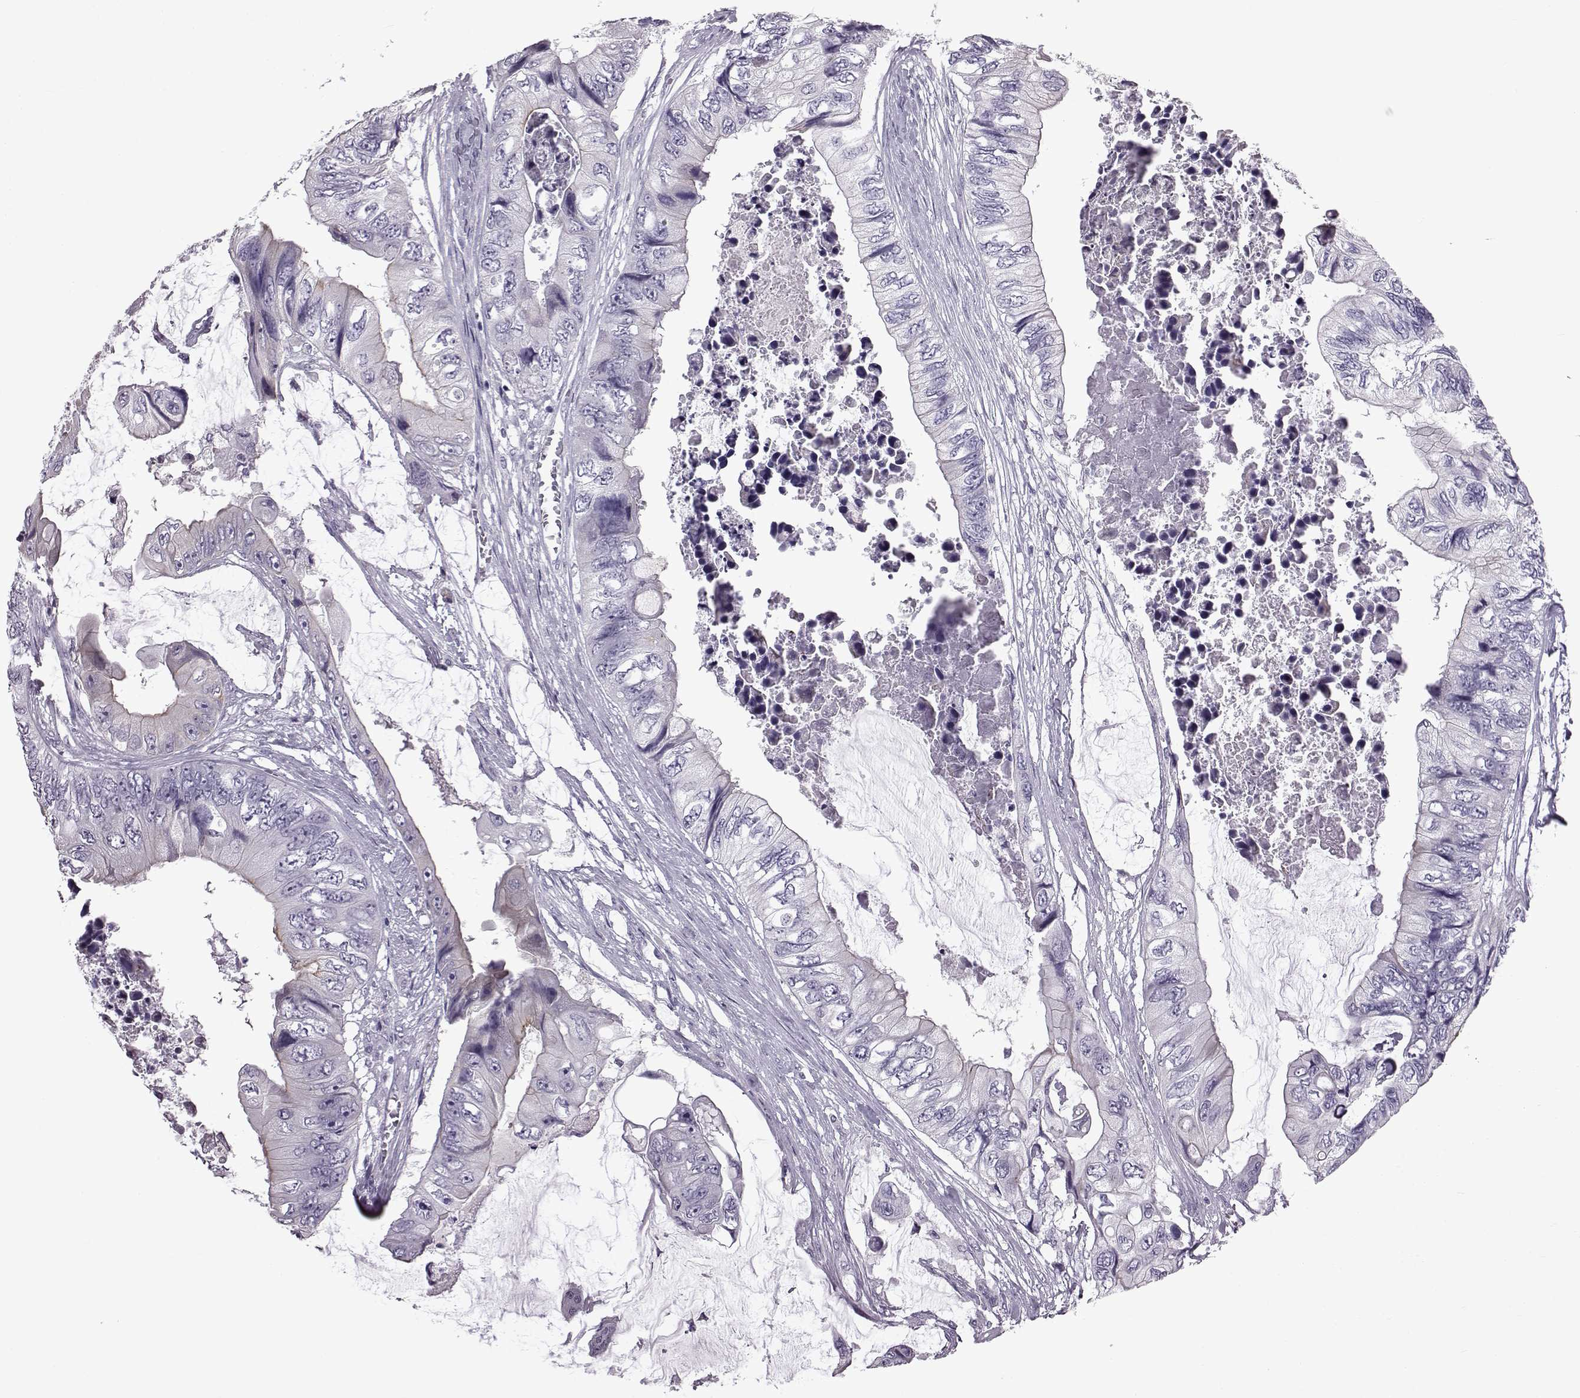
{"staining": {"intensity": "negative", "quantity": "none", "location": "none"}, "tissue": "colorectal cancer", "cell_type": "Tumor cells", "image_type": "cancer", "snomed": [{"axis": "morphology", "description": "Adenocarcinoma, NOS"}, {"axis": "topography", "description": "Rectum"}], "caption": "Colorectal adenocarcinoma was stained to show a protein in brown. There is no significant positivity in tumor cells.", "gene": "SLC28A2", "patient": {"sex": "male", "age": 63}}